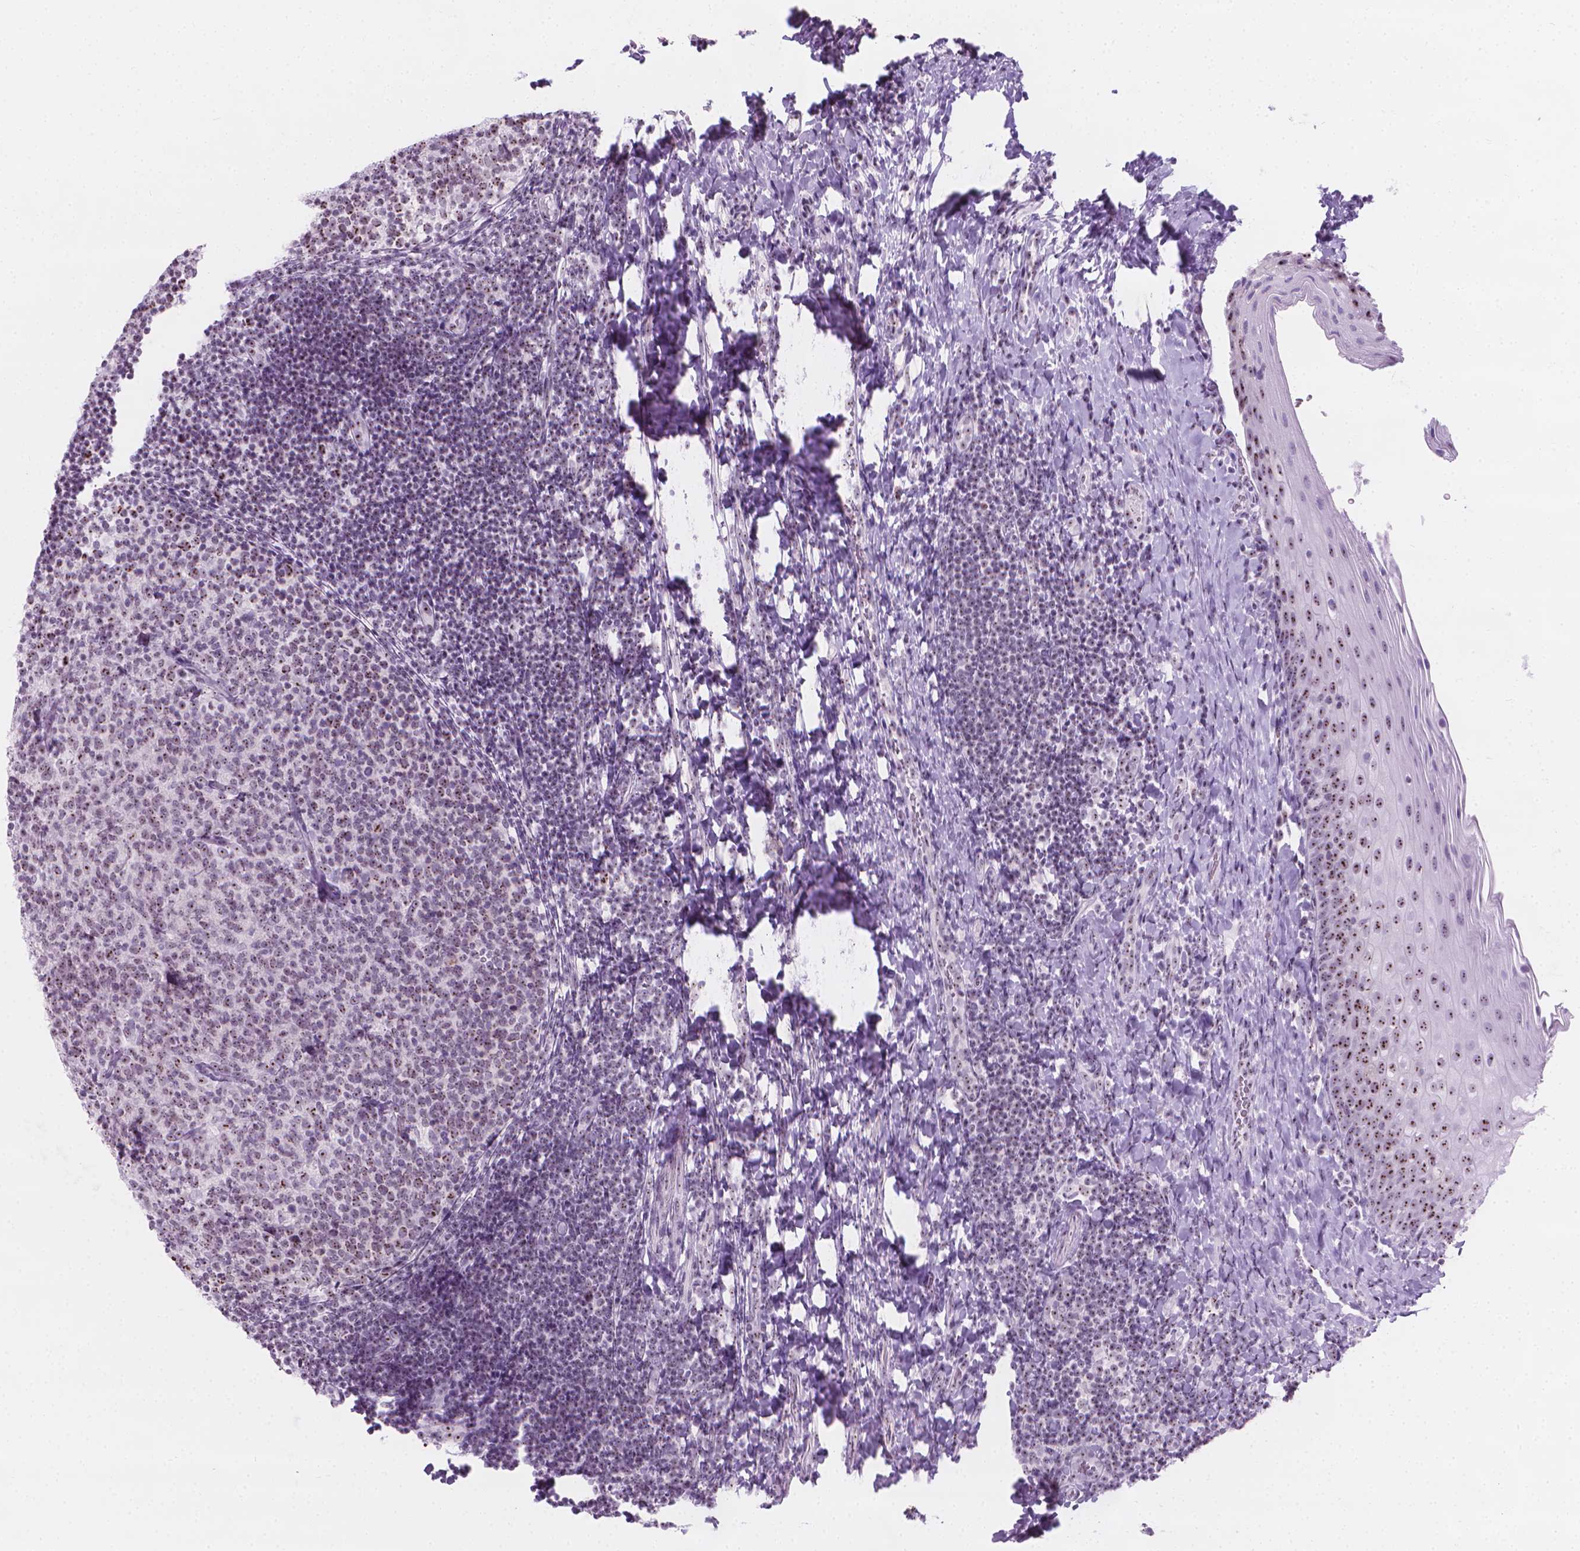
{"staining": {"intensity": "weak", "quantity": ">75%", "location": "nuclear"}, "tissue": "tonsil", "cell_type": "Germinal center cells", "image_type": "normal", "snomed": [{"axis": "morphology", "description": "Normal tissue, NOS"}, {"axis": "topography", "description": "Tonsil"}], "caption": "A high-resolution histopathology image shows IHC staining of unremarkable tonsil, which reveals weak nuclear positivity in about >75% of germinal center cells.", "gene": "NOL7", "patient": {"sex": "female", "age": 10}}